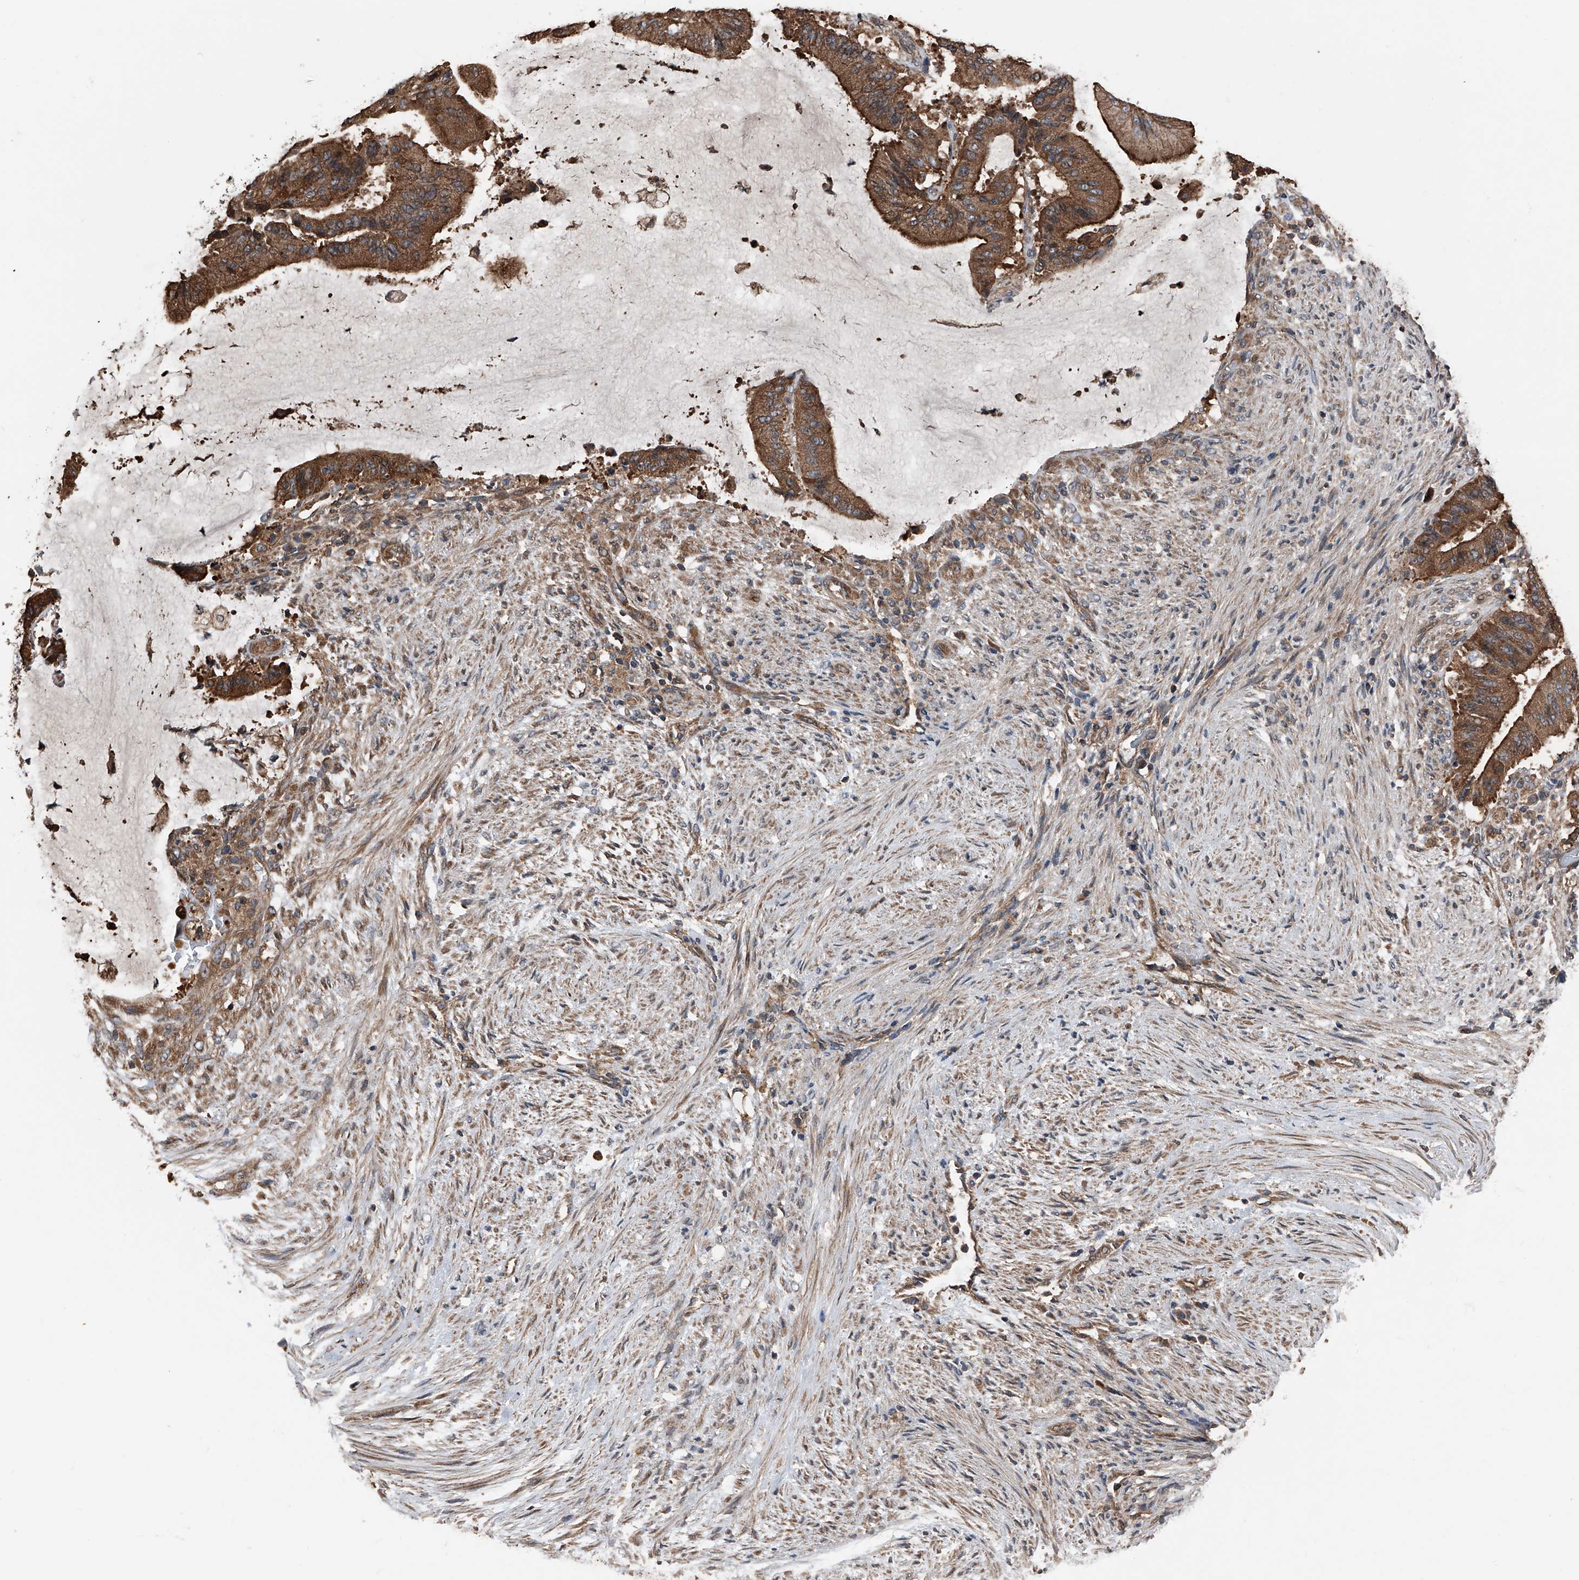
{"staining": {"intensity": "strong", "quantity": ">75%", "location": "cytoplasmic/membranous"}, "tissue": "liver cancer", "cell_type": "Tumor cells", "image_type": "cancer", "snomed": [{"axis": "morphology", "description": "Normal tissue, NOS"}, {"axis": "morphology", "description": "Cholangiocarcinoma"}, {"axis": "topography", "description": "Liver"}, {"axis": "topography", "description": "Peripheral nerve tissue"}], "caption": "A photomicrograph showing strong cytoplasmic/membranous expression in about >75% of tumor cells in liver cancer (cholangiocarcinoma), as visualized by brown immunohistochemical staining.", "gene": "KCNJ2", "patient": {"sex": "female", "age": 73}}